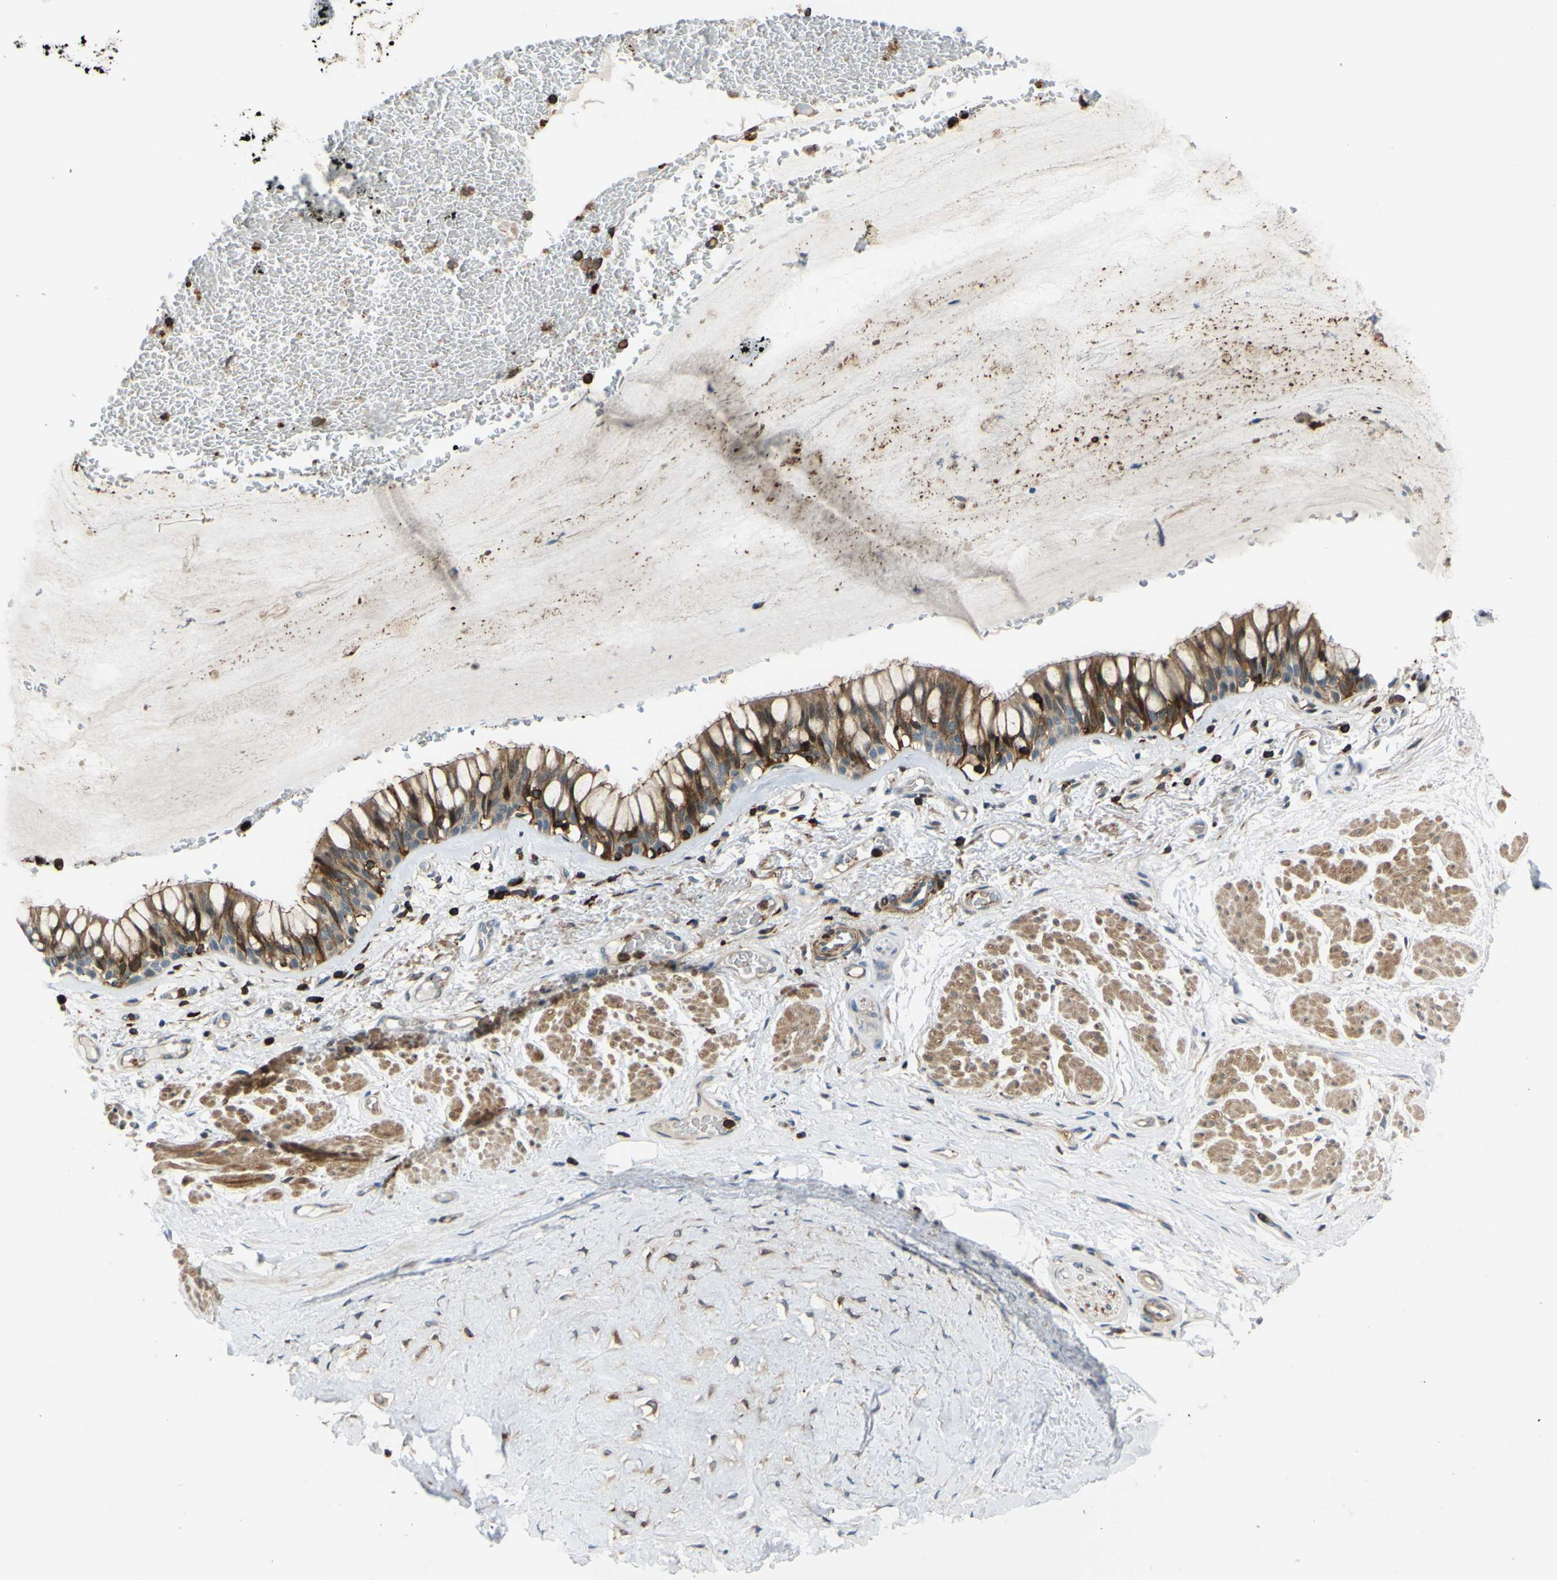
{"staining": {"intensity": "moderate", "quantity": "25%-75%", "location": "cytoplasmic/membranous"}, "tissue": "bronchus", "cell_type": "Respiratory epithelial cells", "image_type": "normal", "snomed": [{"axis": "morphology", "description": "Normal tissue, NOS"}, {"axis": "topography", "description": "Bronchus"}], "caption": "A high-resolution image shows IHC staining of benign bronchus, which shows moderate cytoplasmic/membranous expression in approximately 25%-75% of respiratory epithelial cells. (DAB IHC with brightfield microscopy, high magnification).", "gene": "PCDHB5", "patient": {"sex": "male", "age": 66}}